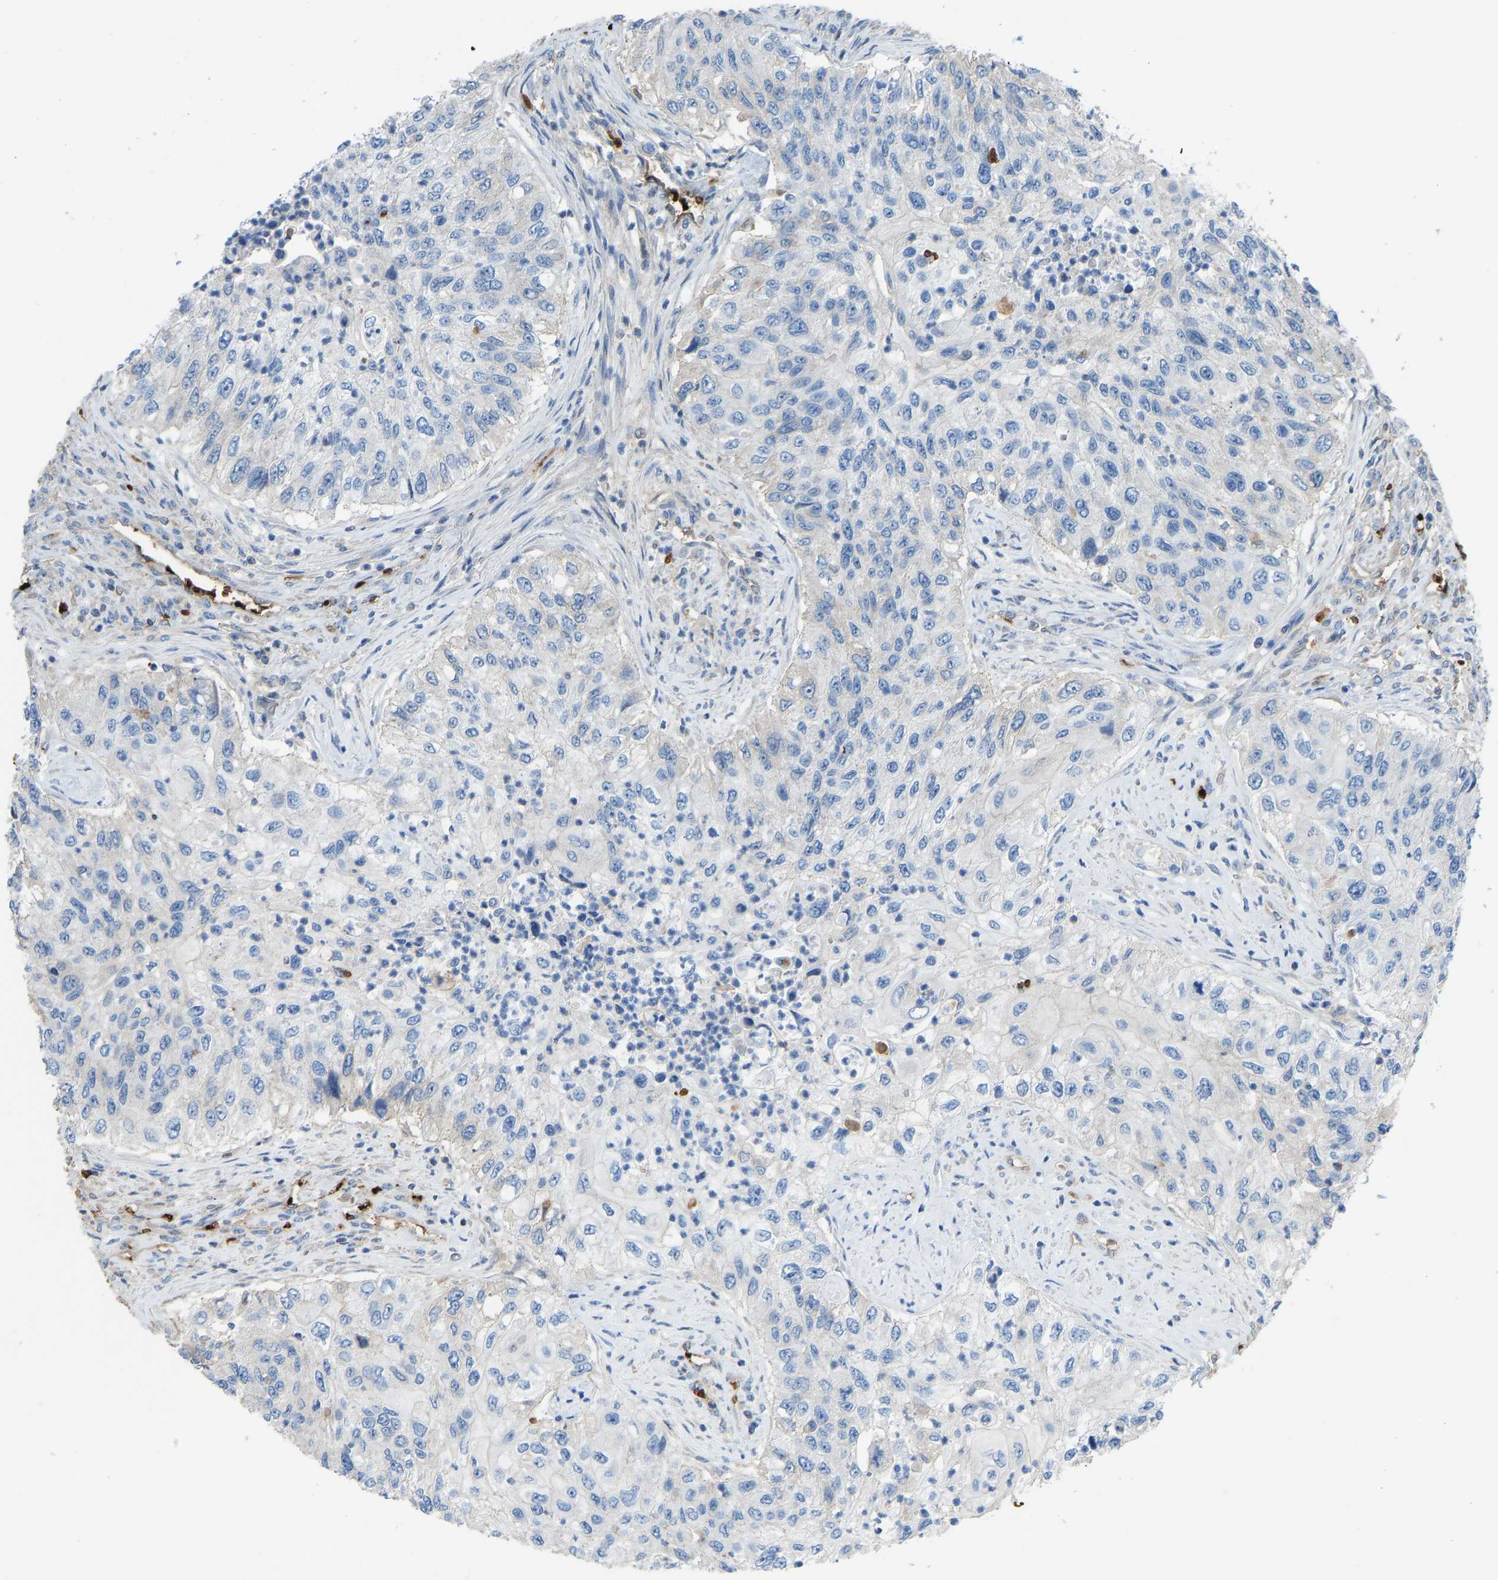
{"staining": {"intensity": "weak", "quantity": "<25%", "location": "cytoplasmic/membranous"}, "tissue": "urothelial cancer", "cell_type": "Tumor cells", "image_type": "cancer", "snomed": [{"axis": "morphology", "description": "Urothelial carcinoma, High grade"}, {"axis": "topography", "description": "Urinary bladder"}], "caption": "IHC photomicrograph of neoplastic tissue: human urothelial cancer stained with DAB (3,3'-diaminobenzidine) displays no significant protein staining in tumor cells. (DAB IHC visualized using brightfield microscopy, high magnification).", "gene": "PIGS", "patient": {"sex": "female", "age": 60}}